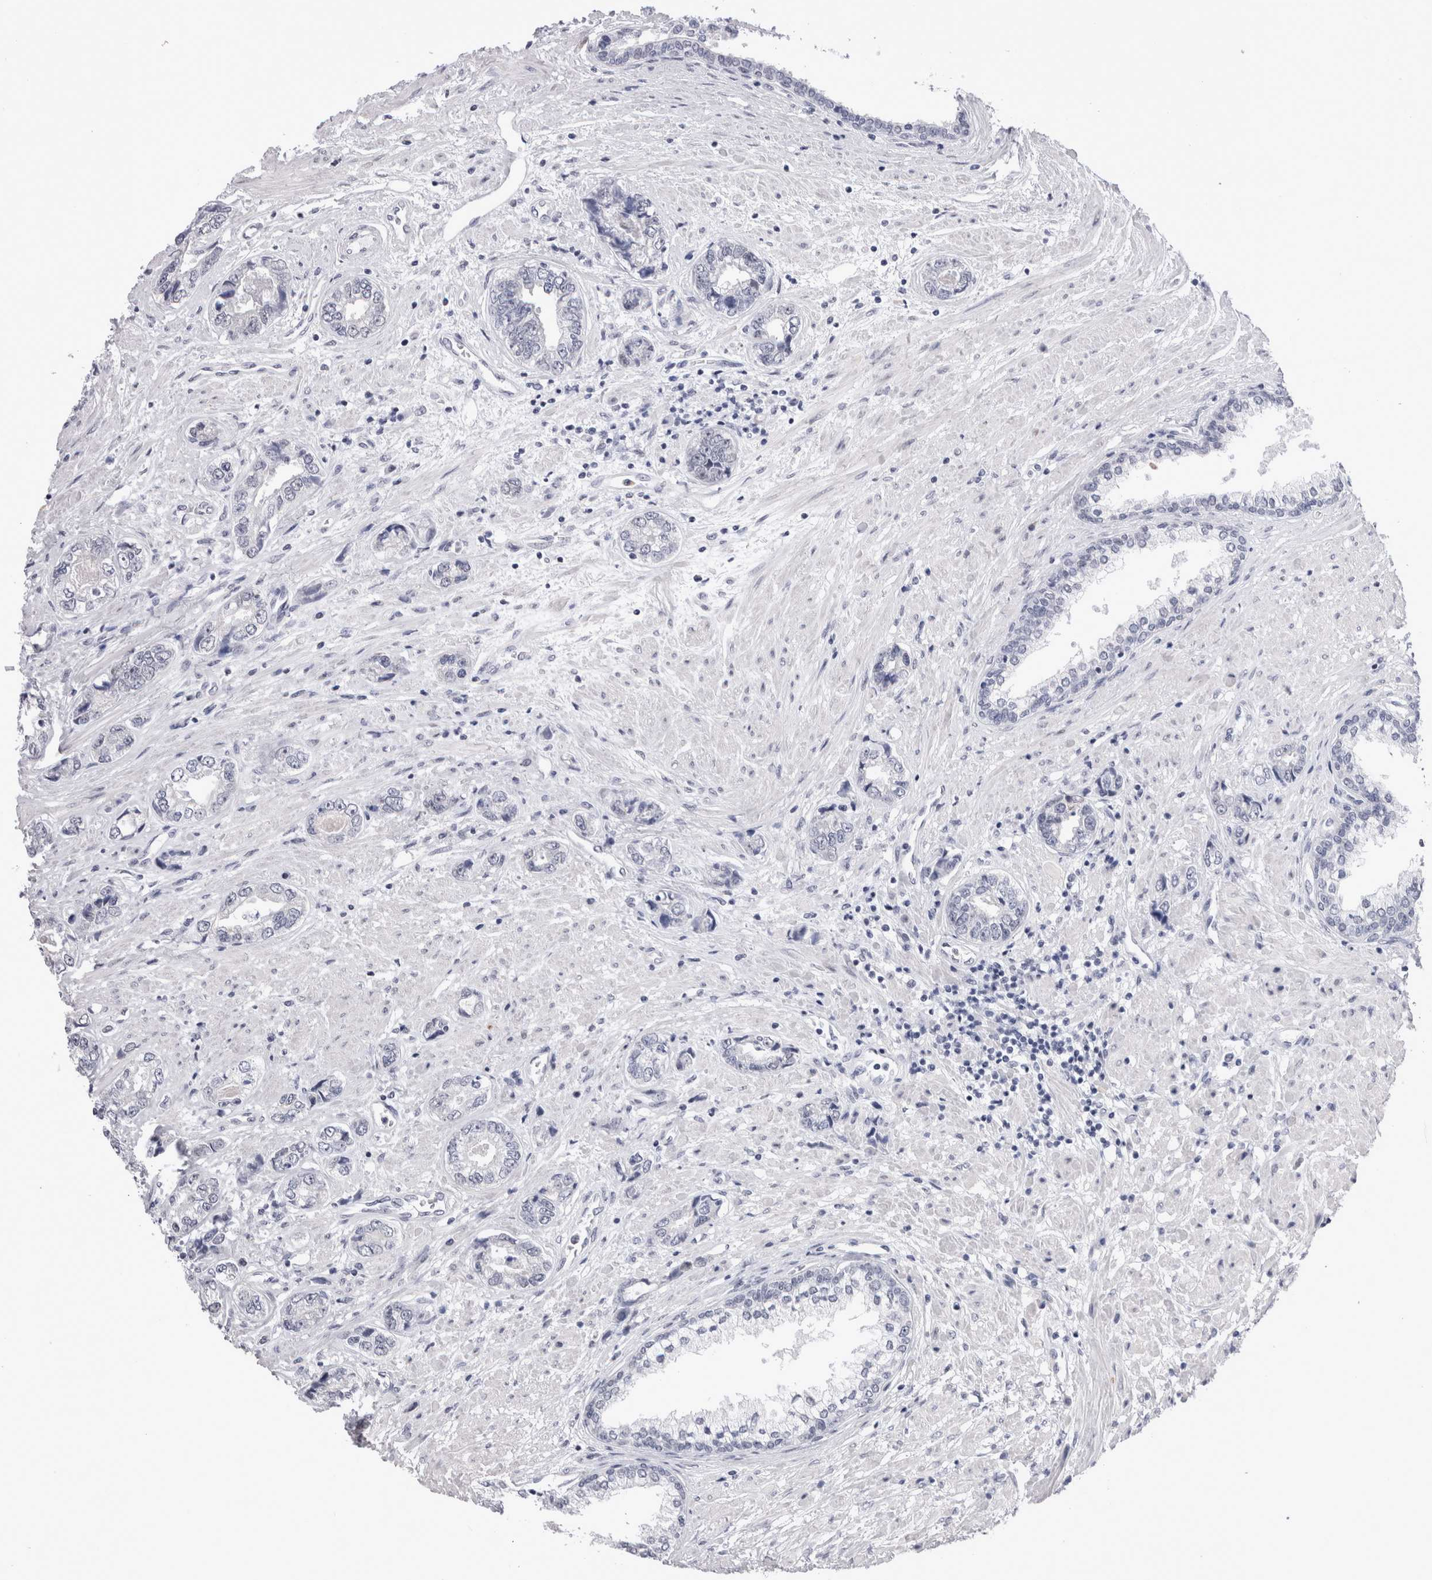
{"staining": {"intensity": "negative", "quantity": "none", "location": "none"}, "tissue": "prostate cancer", "cell_type": "Tumor cells", "image_type": "cancer", "snomed": [{"axis": "morphology", "description": "Adenocarcinoma, High grade"}, {"axis": "topography", "description": "Prostate"}], "caption": "Immunohistochemical staining of human prostate cancer exhibits no significant staining in tumor cells.", "gene": "RBM6", "patient": {"sex": "male", "age": 61}}